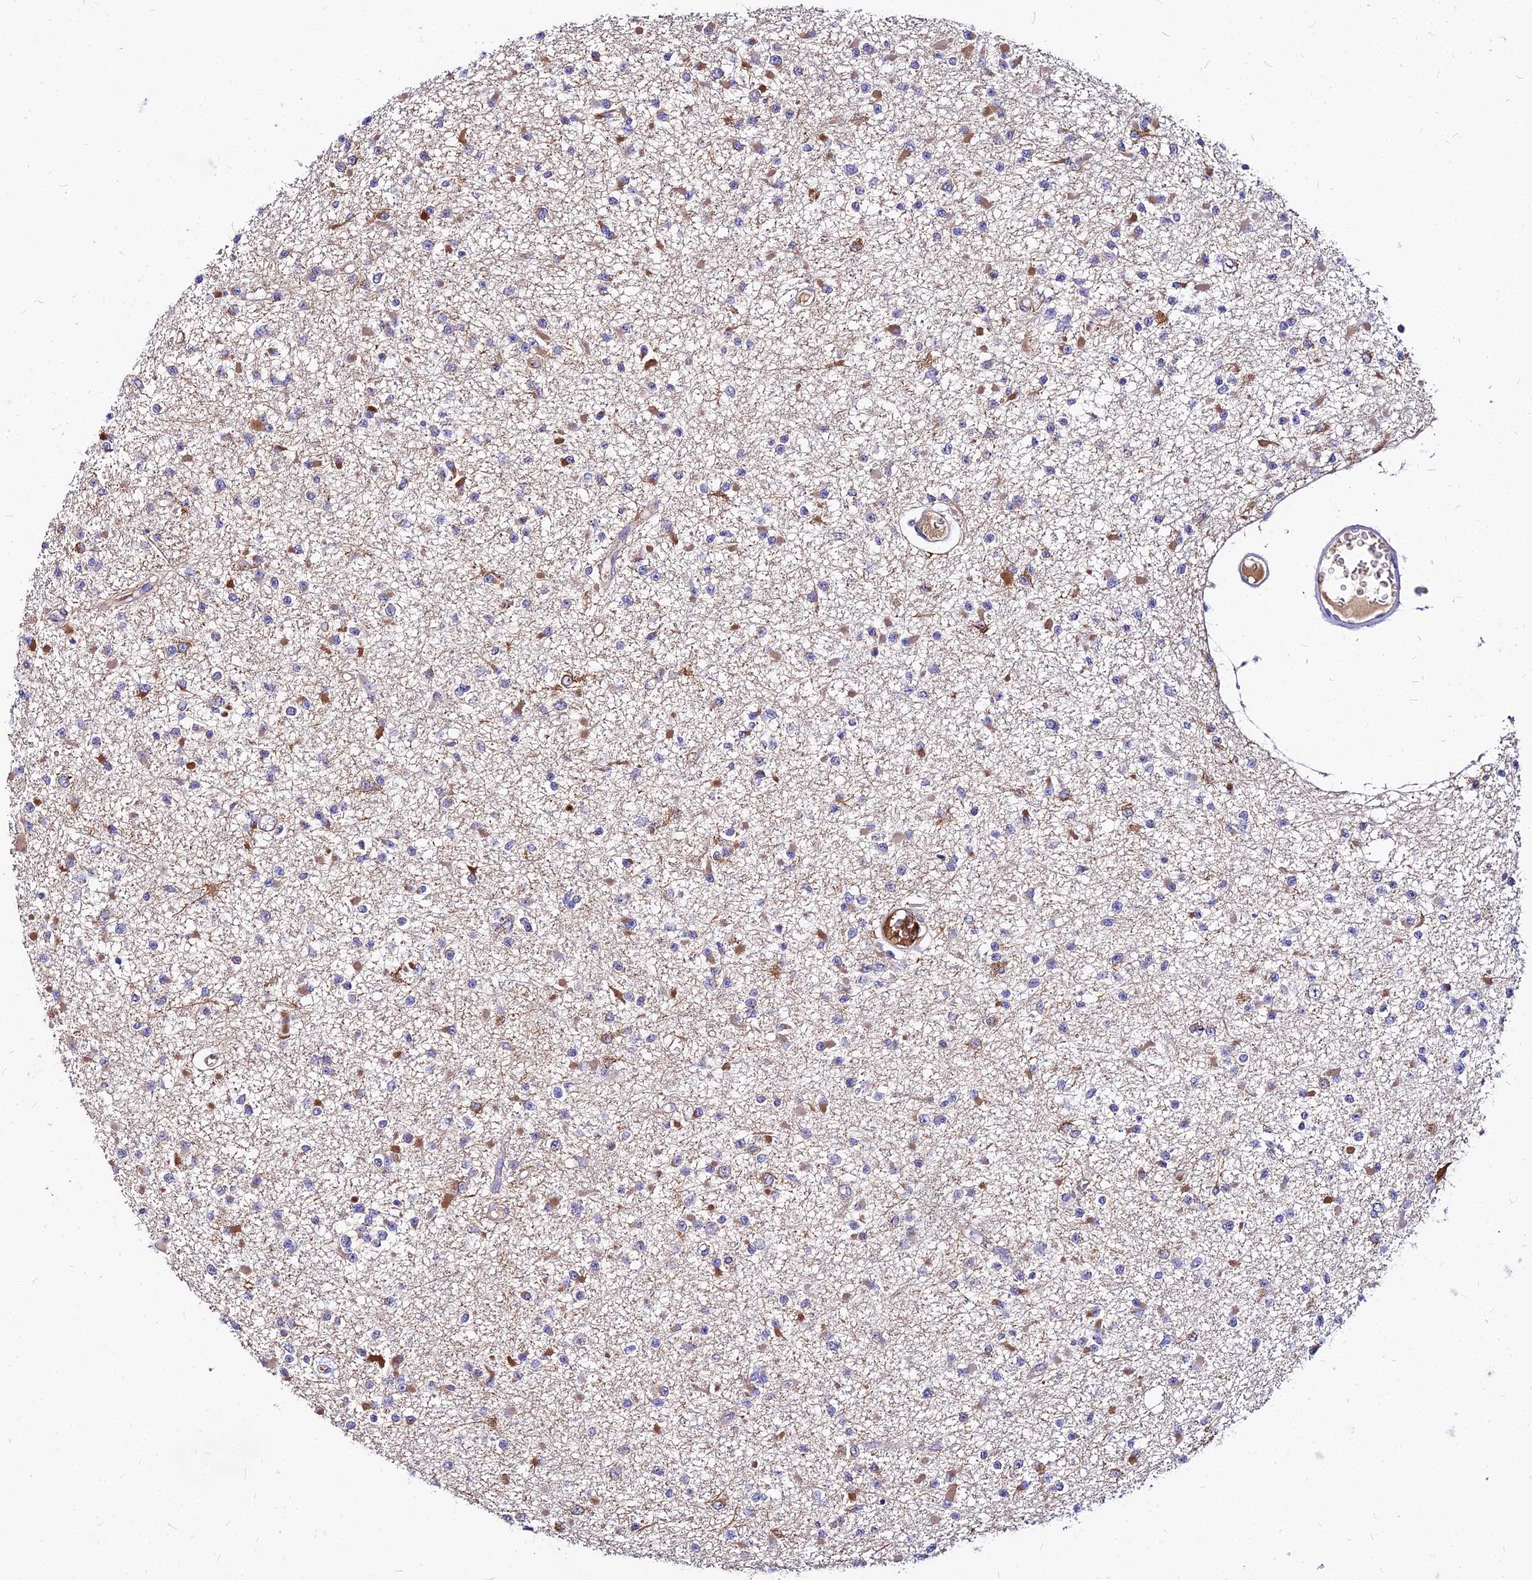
{"staining": {"intensity": "negative", "quantity": "none", "location": "none"}, "tissue": "glioma", "cell_type": "Tumor cells", "image_type": "cancer", "snomed": [{"axis": "morphology", "description": "Glioma, malignant, Low grade"}, {"axis": "topography", "description": "Brain"}], "caption": "This micrograph is of glioma stained with immunohistochemistry to label a protein in brown with the nuclei are counter-stained blue. There is no positivity in tumor cells. (DAB IHC, high magnification).", "gene": "ACSM6", "patient": {"sex": "female", "age": 22}}